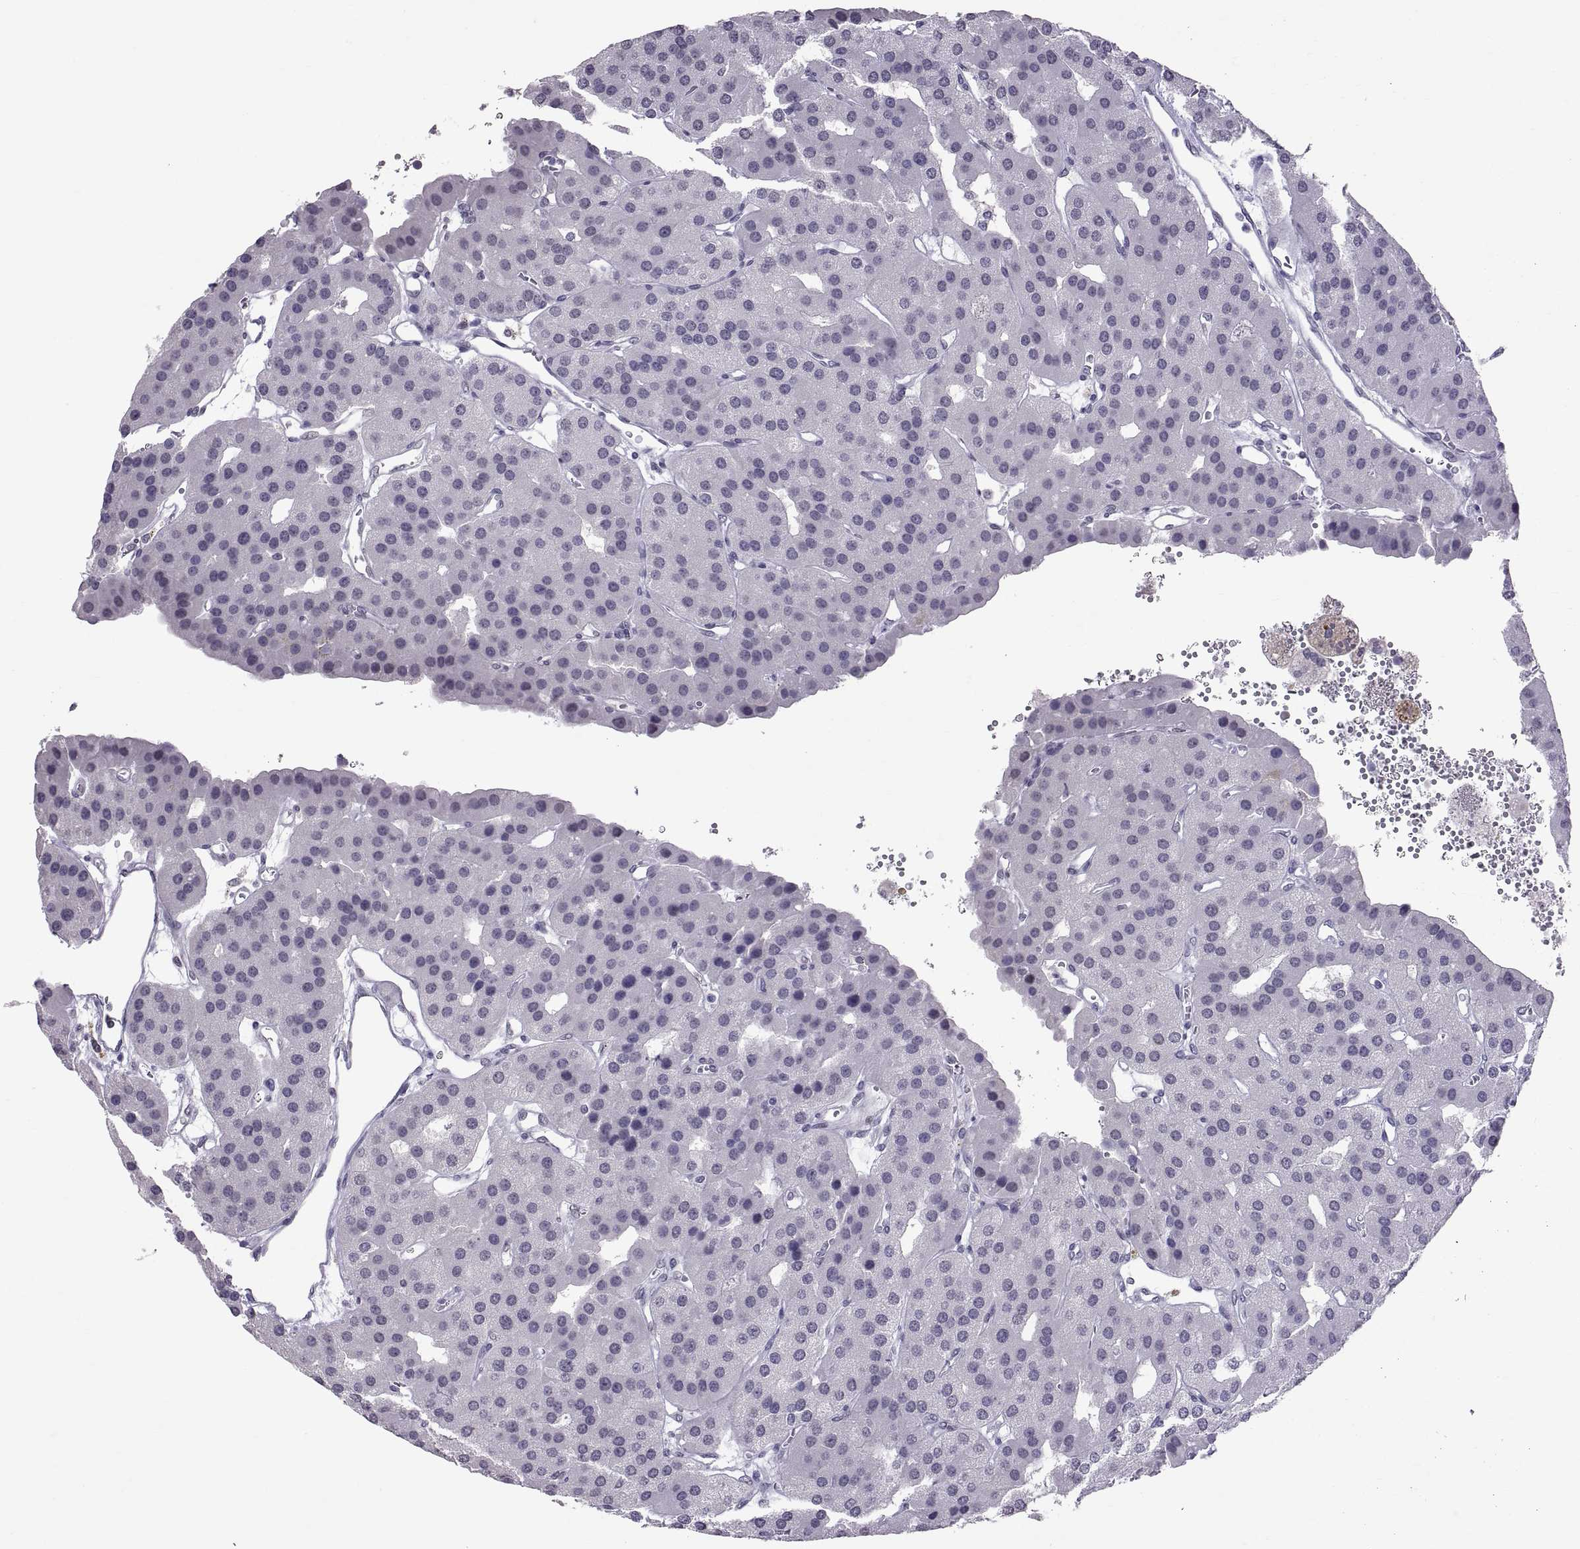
{"staining": {"intensity": "negative", "quantity": "none", "location": "none"}, "tissue": "parathyroid gland", "cell_type": "Glandular cells", "image_type": "normal", "snomed": [{"axis": "morphology", "description": "Normal tissue, NOS"}, {"axis": "morphology", "description": "Adenoma, NOS"}, {"axis": "topography", "description": "Parathyroid gland"}], "caption": "Immunohistochemical staining of unremarkable human parathyroid gland displays no significant positivity in glandular cells. (DAB (3,3'-diaminobenzidine) IHC with hematoxylin counter stain).", "gene": "KRT77", "patient": {"sex": "female", "age": 86}}